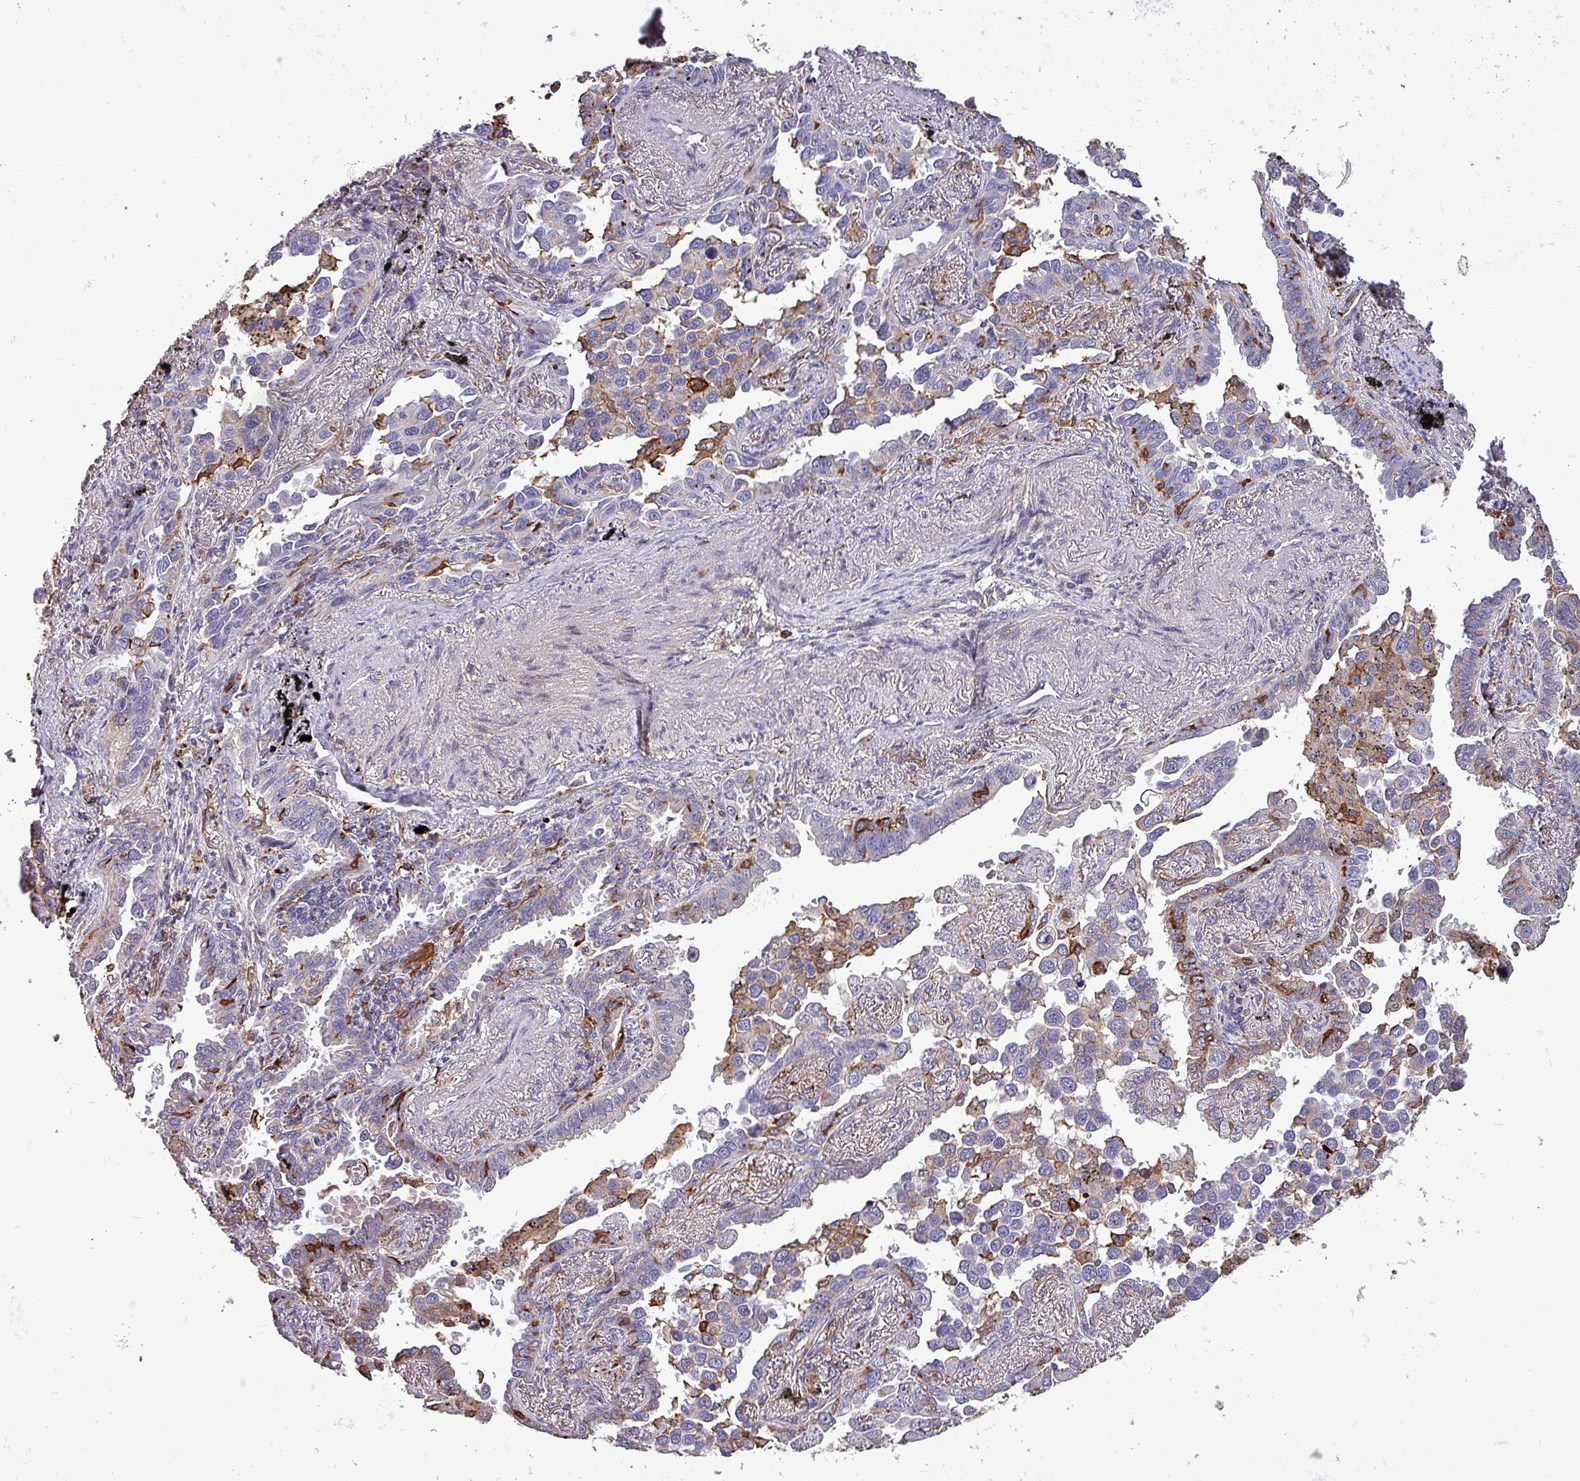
{"staining": {"intensity": "moderate", "quantity": "<25%", "location": "cytoplasmic/membranous"}, "tissue": "lung cancer", "cell_type": "Tumor cells", "image_type": "cancer", "snomed": [{"axis": "morphology", "description": "Adenocarcinoma, NOS"}, {"axis": "topography", "description": "Lung"}], "caption": "About <25% of tumor cells in human lung cancer display moderate cytoplasmic/membranous protein expression as visualized by brown immunohistochemical staining.", "gene": "SCIN", "patient": {"sex": "male", "age": 67}}